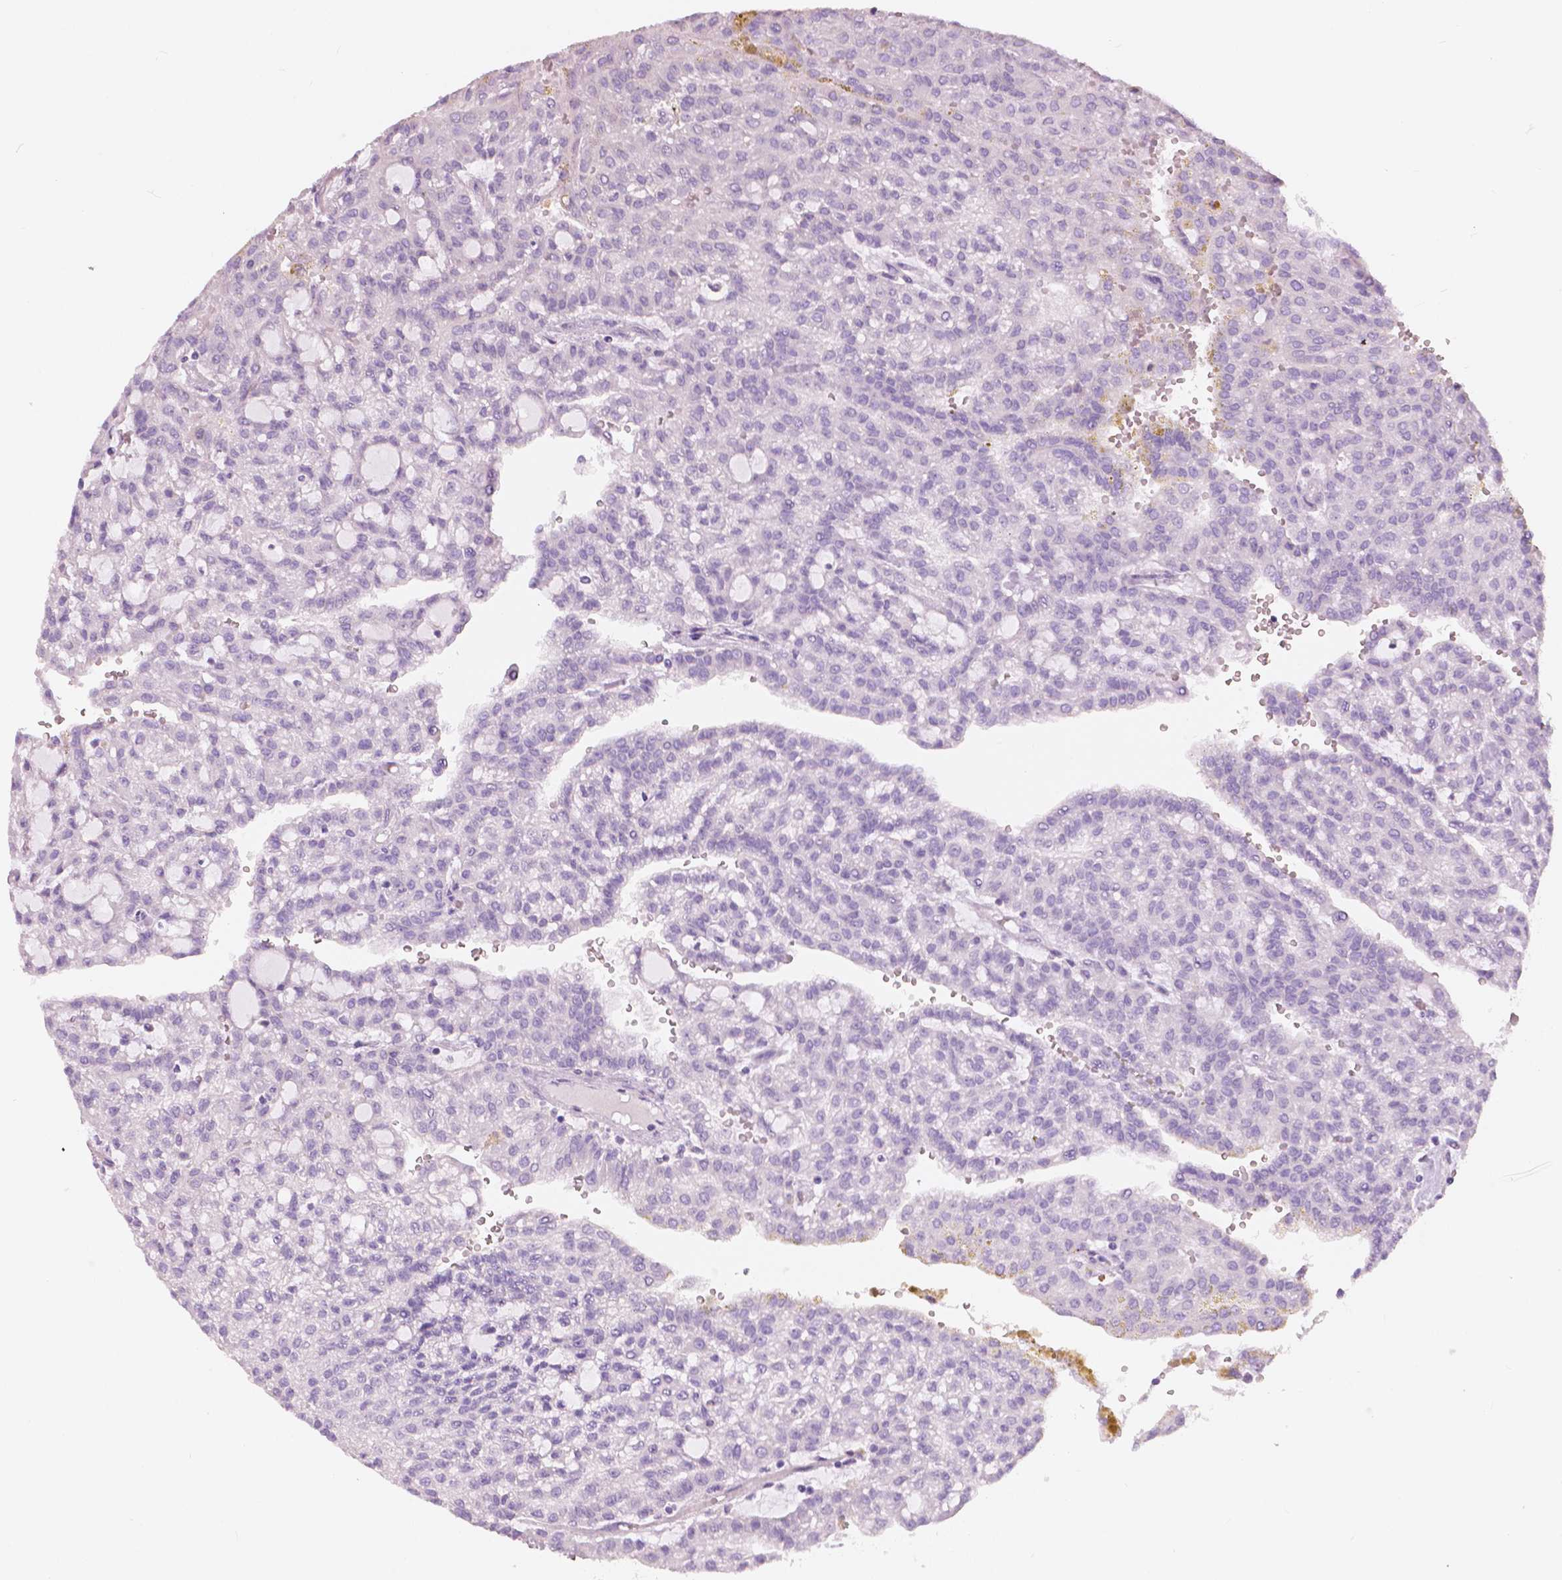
{"staining": {"intensity": "negative", "quantity": "none", "location": "none"}, "tissue": "renal cancer", "cell_type": "Tumor cells", "image_type": "cancer", "snomed": [{"axis": "morphology", "description": "Adenocarcinoma, NOS"}, {"axis": "topography", "description": "Kidney"}], "caption": "Tumor cells show no significant staining in renal cancer.", "gene": "CXCR2", "patient": {"sex": "male", "age": 63}}